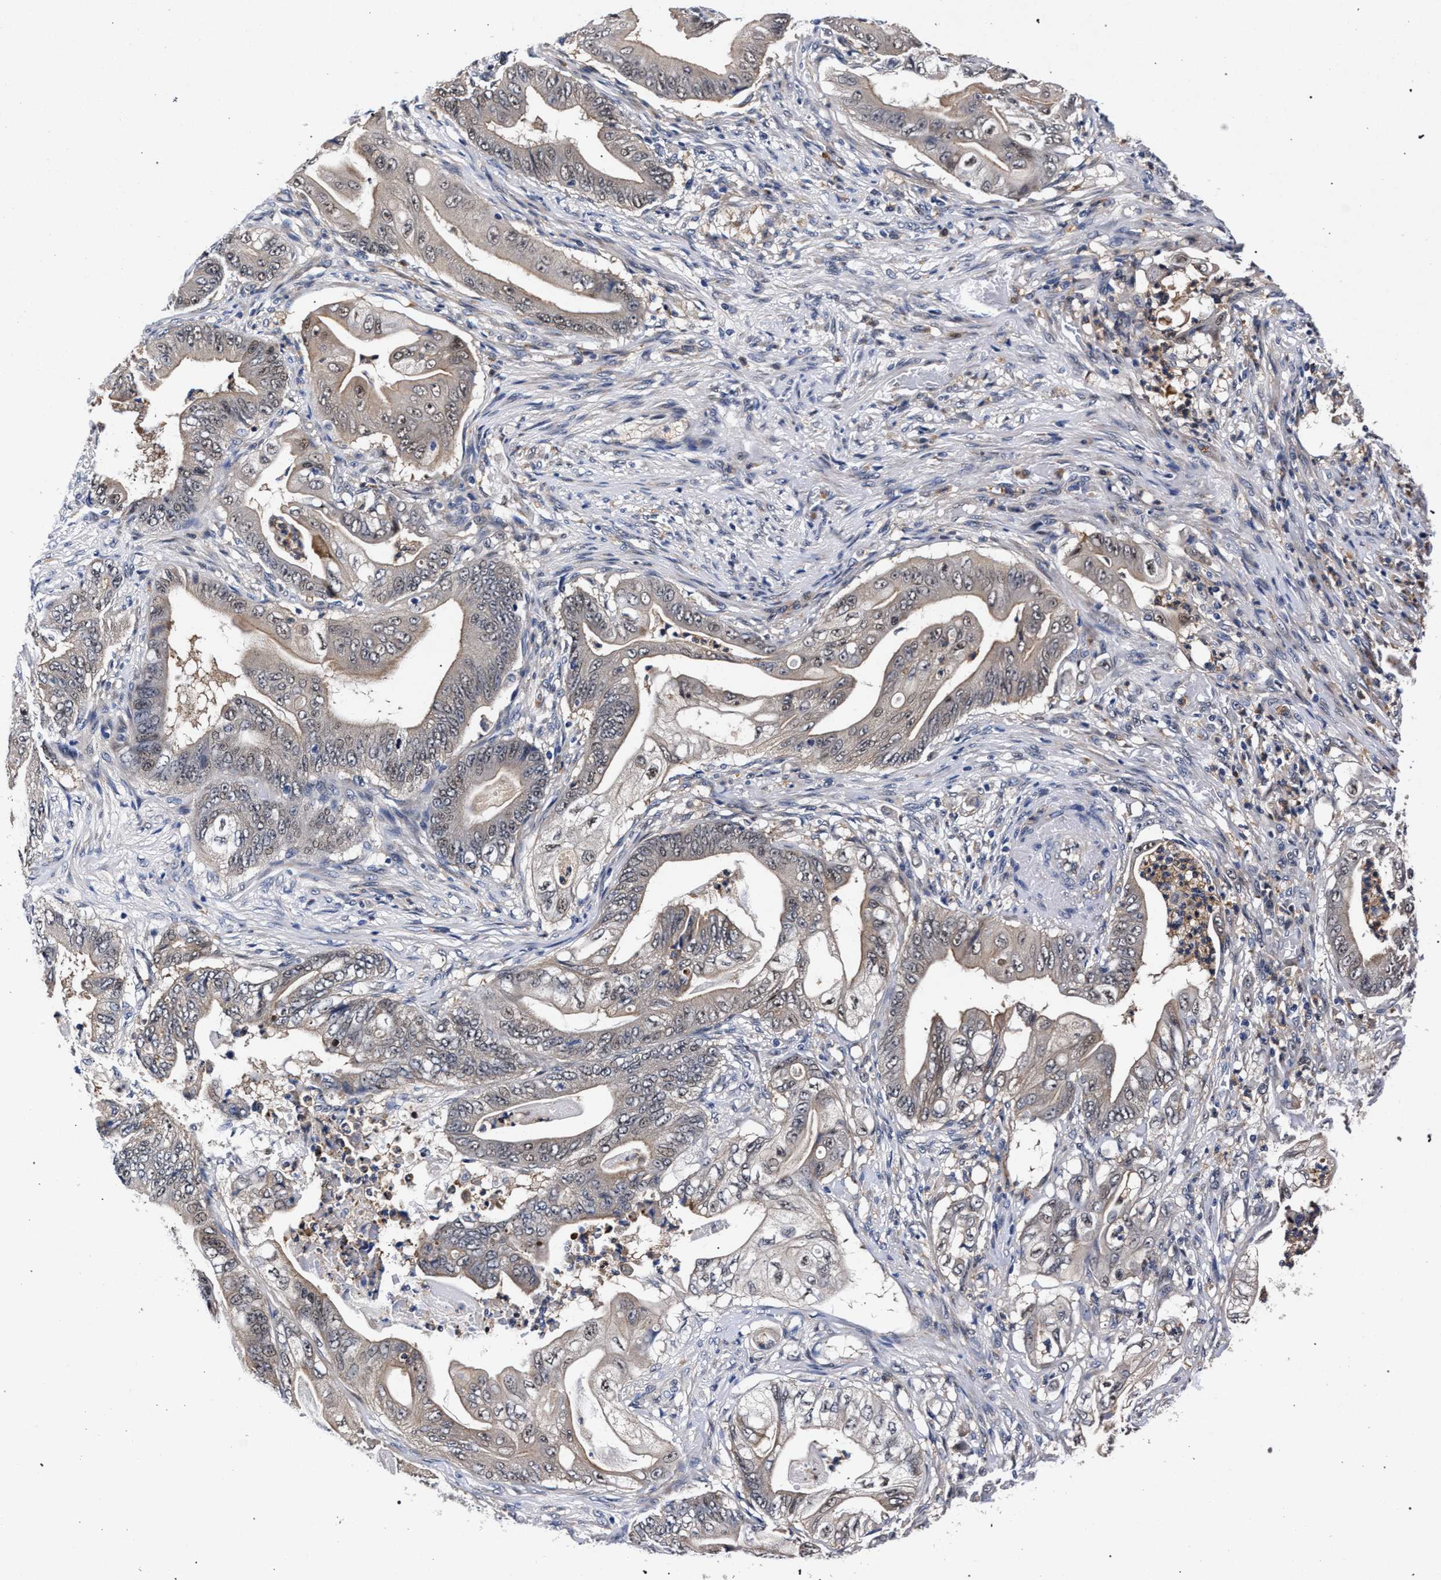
{"staining": {"intensity": "weak", "quantity": "25%-75%", "location": "nuclear"}, "tissue": "stomach cancer", "cell_type": "Tumor cells", "image_type": "cancer", "snomed": [{"axis": "morphology", "description": "Adenocarcinoma, NOS"}, {"axis": "topography", "description": "Stomach"}], "caption": "Stomach cancer (adenocarcinoma) tissue exhibits weak nuclear positivity in approximately 25%-75% of tumor cells", "gene": "ZNF462", "patient": {"sex": "female", "age": 73}}